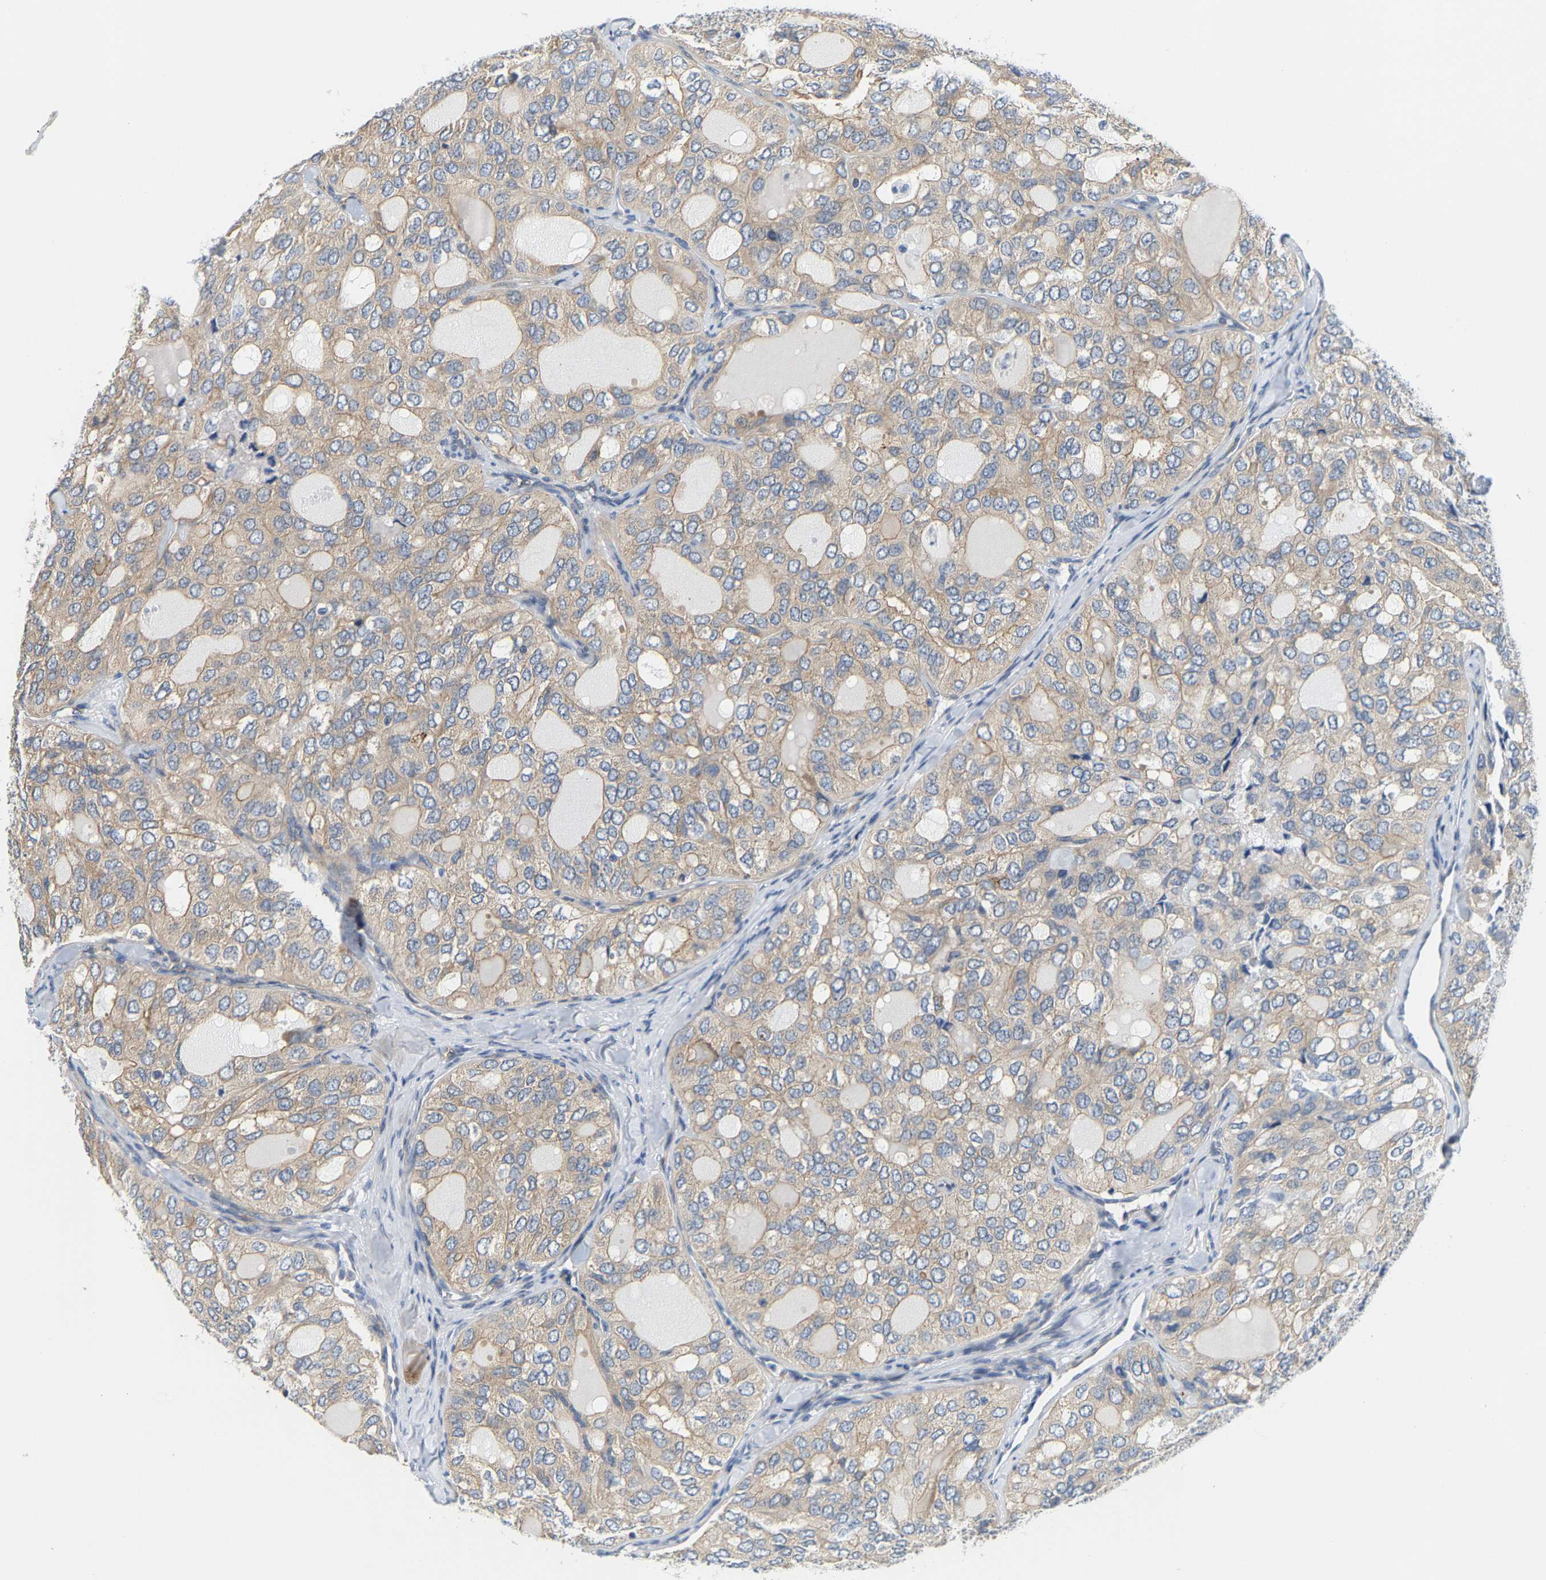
{"staining": {"intensity": "weak", "quantity": "<25%", "location": "cytoplasmic/membranous"}, "tissue": "thyroid cancer", "cell_type": "Tumor cells", "image_type": "cancer", "snomed": [{"axis": "morphology", "description": "Follicular adenoma carcinoma, NOS"}, {"axis": "topography", "description": "Thyroid gland"}], "caption": "Immunohistochemical staining of thyroid follicular adenoma carcinoma reveals no significant staining in tumor cells.", "gene": "PAWR", "patient": {"sex": "male", "age": 75}}